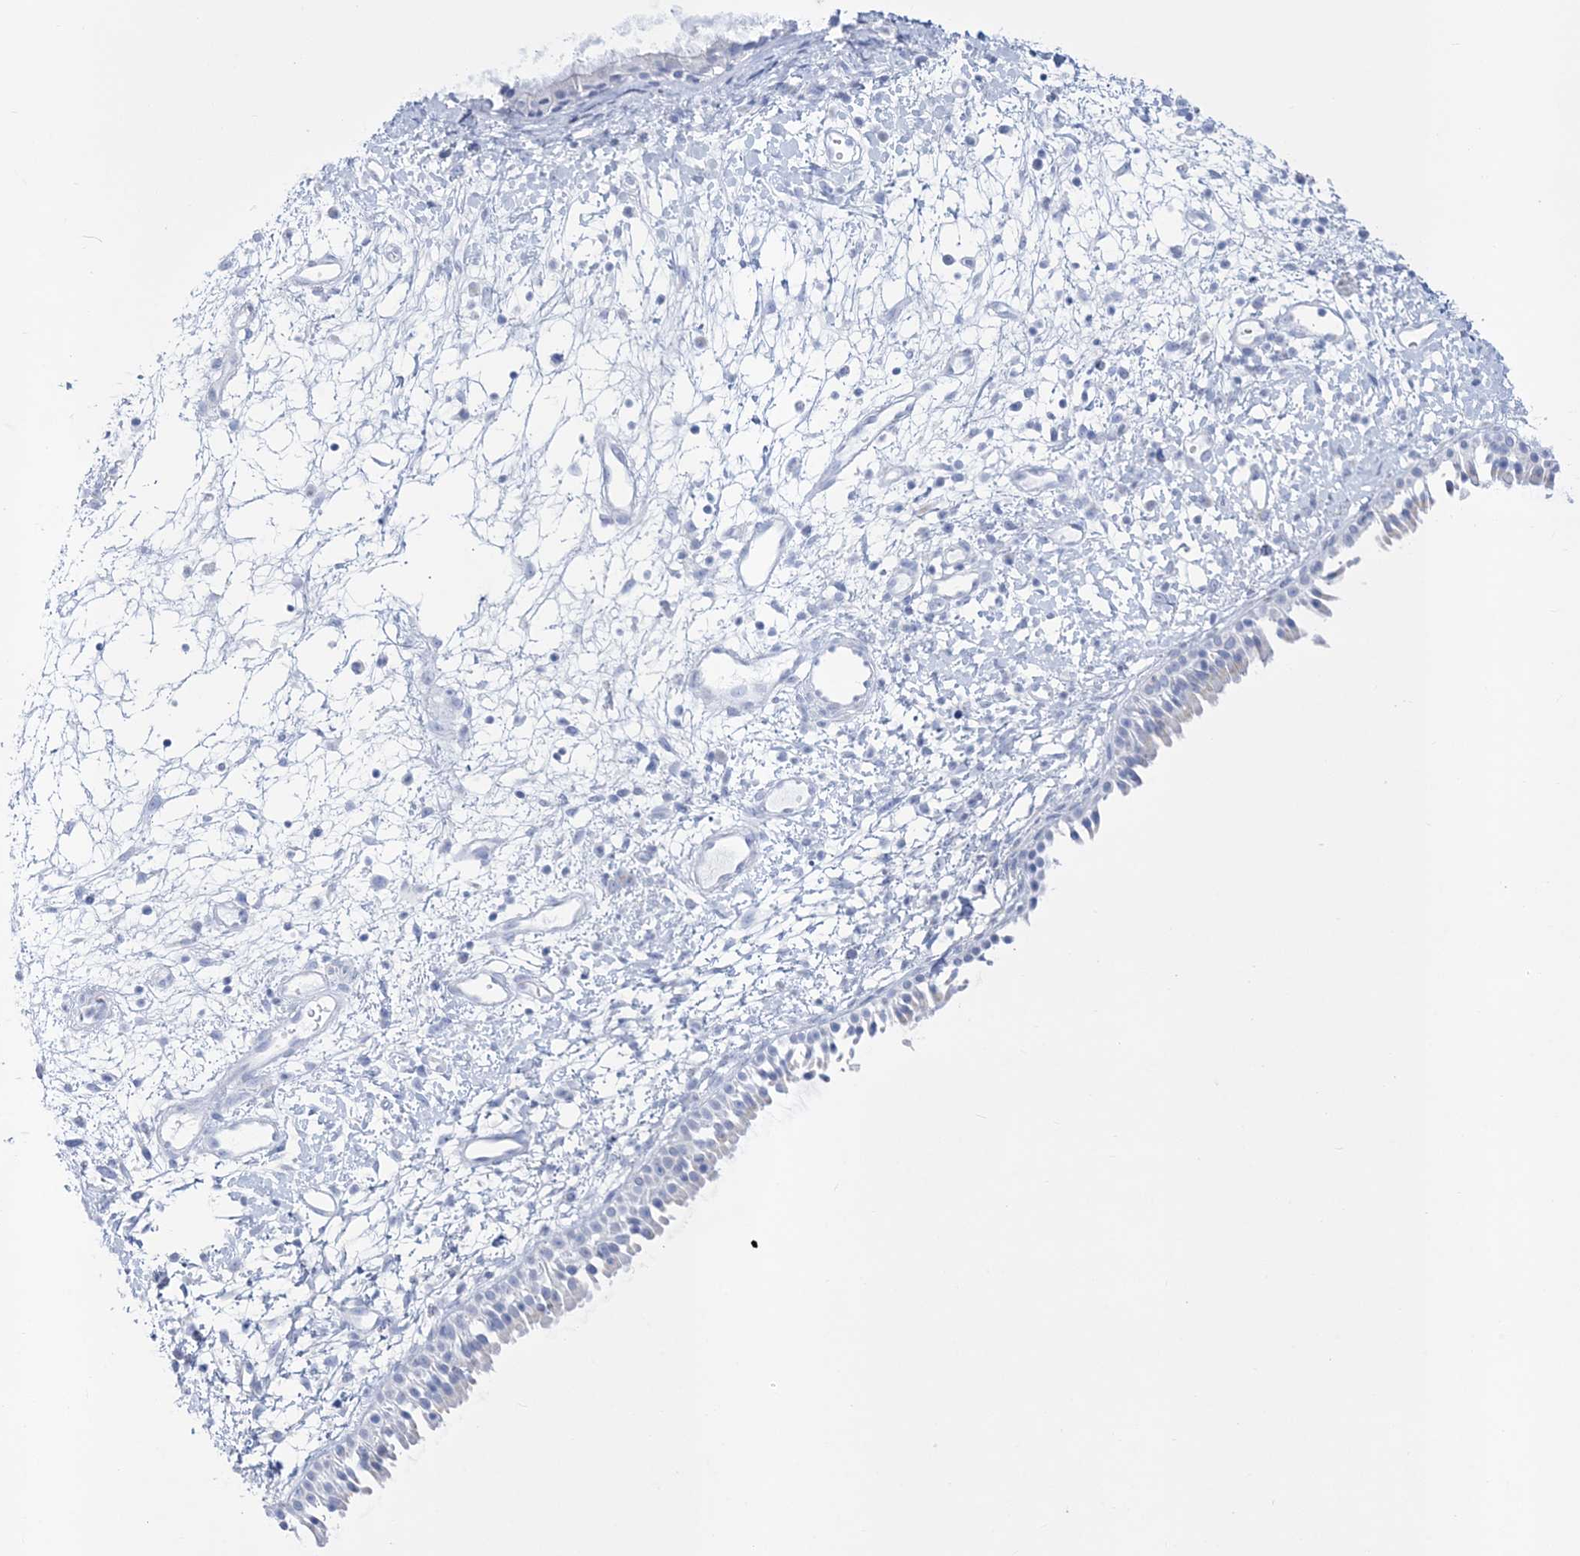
{"staining": {"intensity": "negative", "quantity": "none", "location": "none"}, "tissue": "nasopharynx", "cell_type": "Respiratory epithelial cells", "image_type": "normal", "snomed": [{"axis": "morphology", "description": "Normal tissue, NOS"}, {"axis": "topography", "description": "Nasopharynx"}], "caption": "Immunohistochemical staining of benign nasopharynx demonstrates no significant positivity in respiratory epithelial cells.", "gene": "RBP2", "patient": {"sex": "male", "age": 22}}